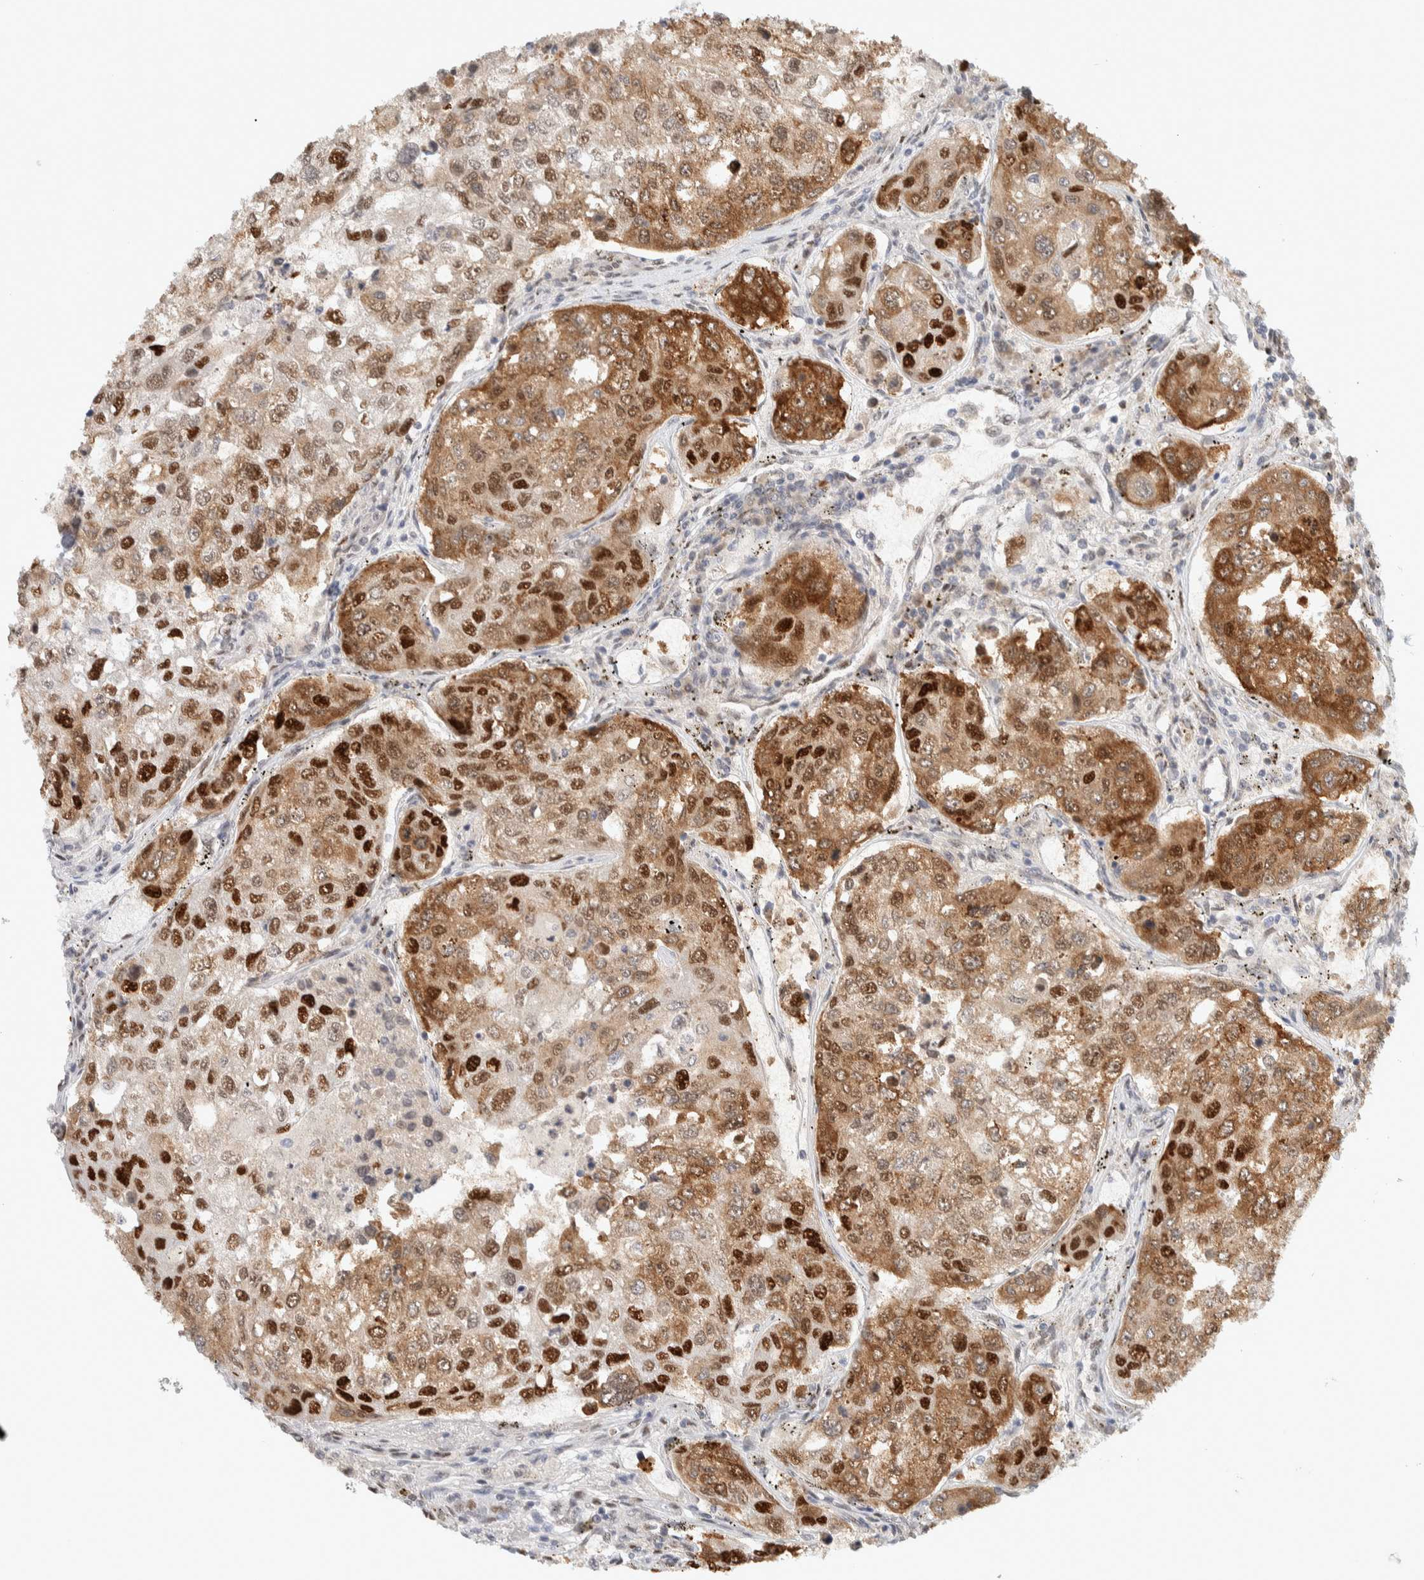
{"staining": {"intensity": "strong", "quantity": ">75%", "location": "cytoplasmic/membranous,nuclear"}, "tissue": "urothelial cancer", "cell_type": "Tumor cells", "image_type": "cancer", "snomed": [{"axis": "morphology", "description": "Urothelial carcinoma, High grade"}, {"axis": "topography", "description": "Lymph node"}, {"axis": "topography", "description": "Urinary bladder"}], "caption": "Urothelial cancer was stained to show a protein in brown. There is high levels of strong cytoplasmic/membranous and nuclear staining in approximately >75% of tumor cells.", "gene": "PUS7", "patient": {"sex": "male", "age": 51}}